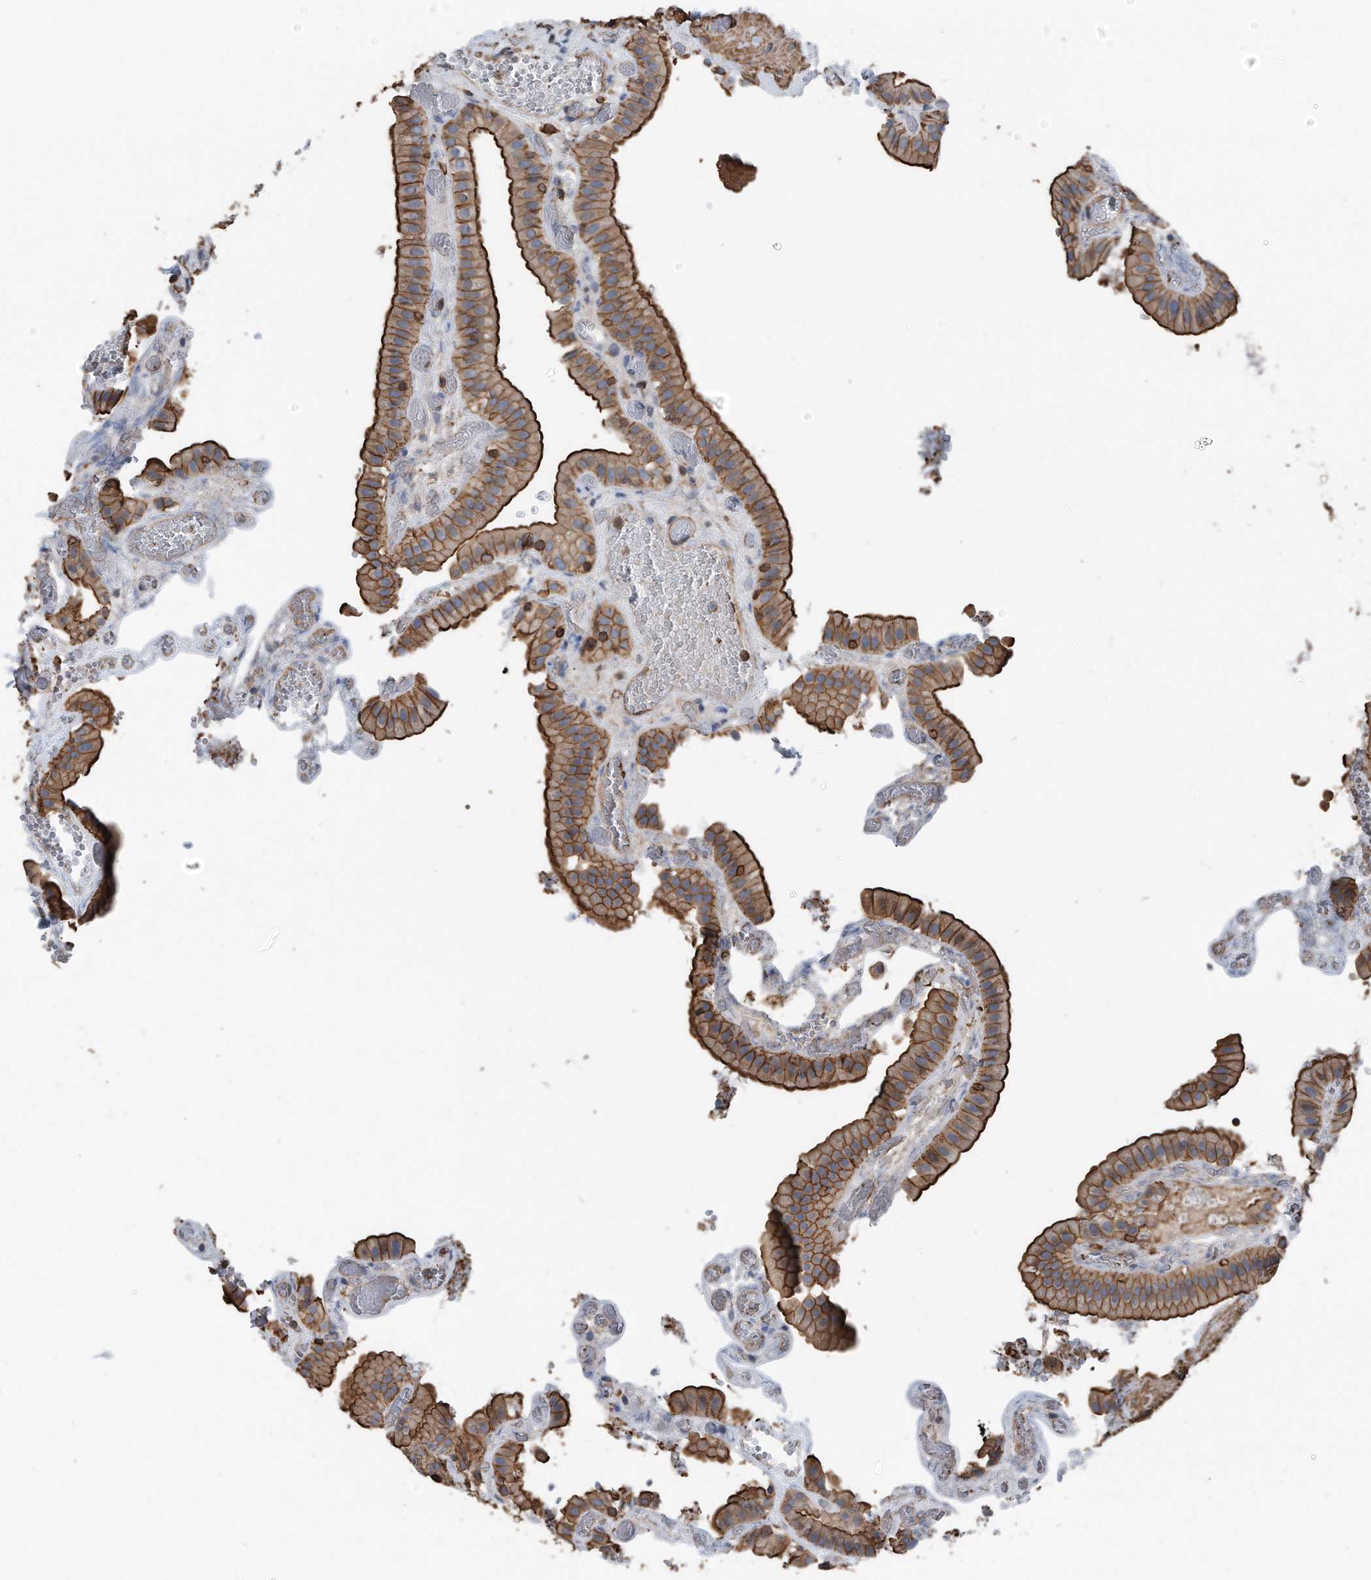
{"staining": {"intensity": "strong", "quantity": ">75%", "location": "cytoplasmic/membranous"}, "tissue": "gallbladder", "cell_type": "Glandular cells", "image_type": "normal", "snomed": [{"axis": "morphology", "description": "Normal tissue, NOS"}, {"axis": "topography", "description": "Gallbladder"}], "caption": "A high-resolution histopathology image shows immunohistochemistry staining of benign gallbladder, which reveals strong cytoplasmic/membranous expression in approximately >75% of glandular cells. (brown staining indicates protein expression, while blue staining denotes nuclei).", "gene": "RSPO3", "patient": {"sex": "female", "age": 64}}